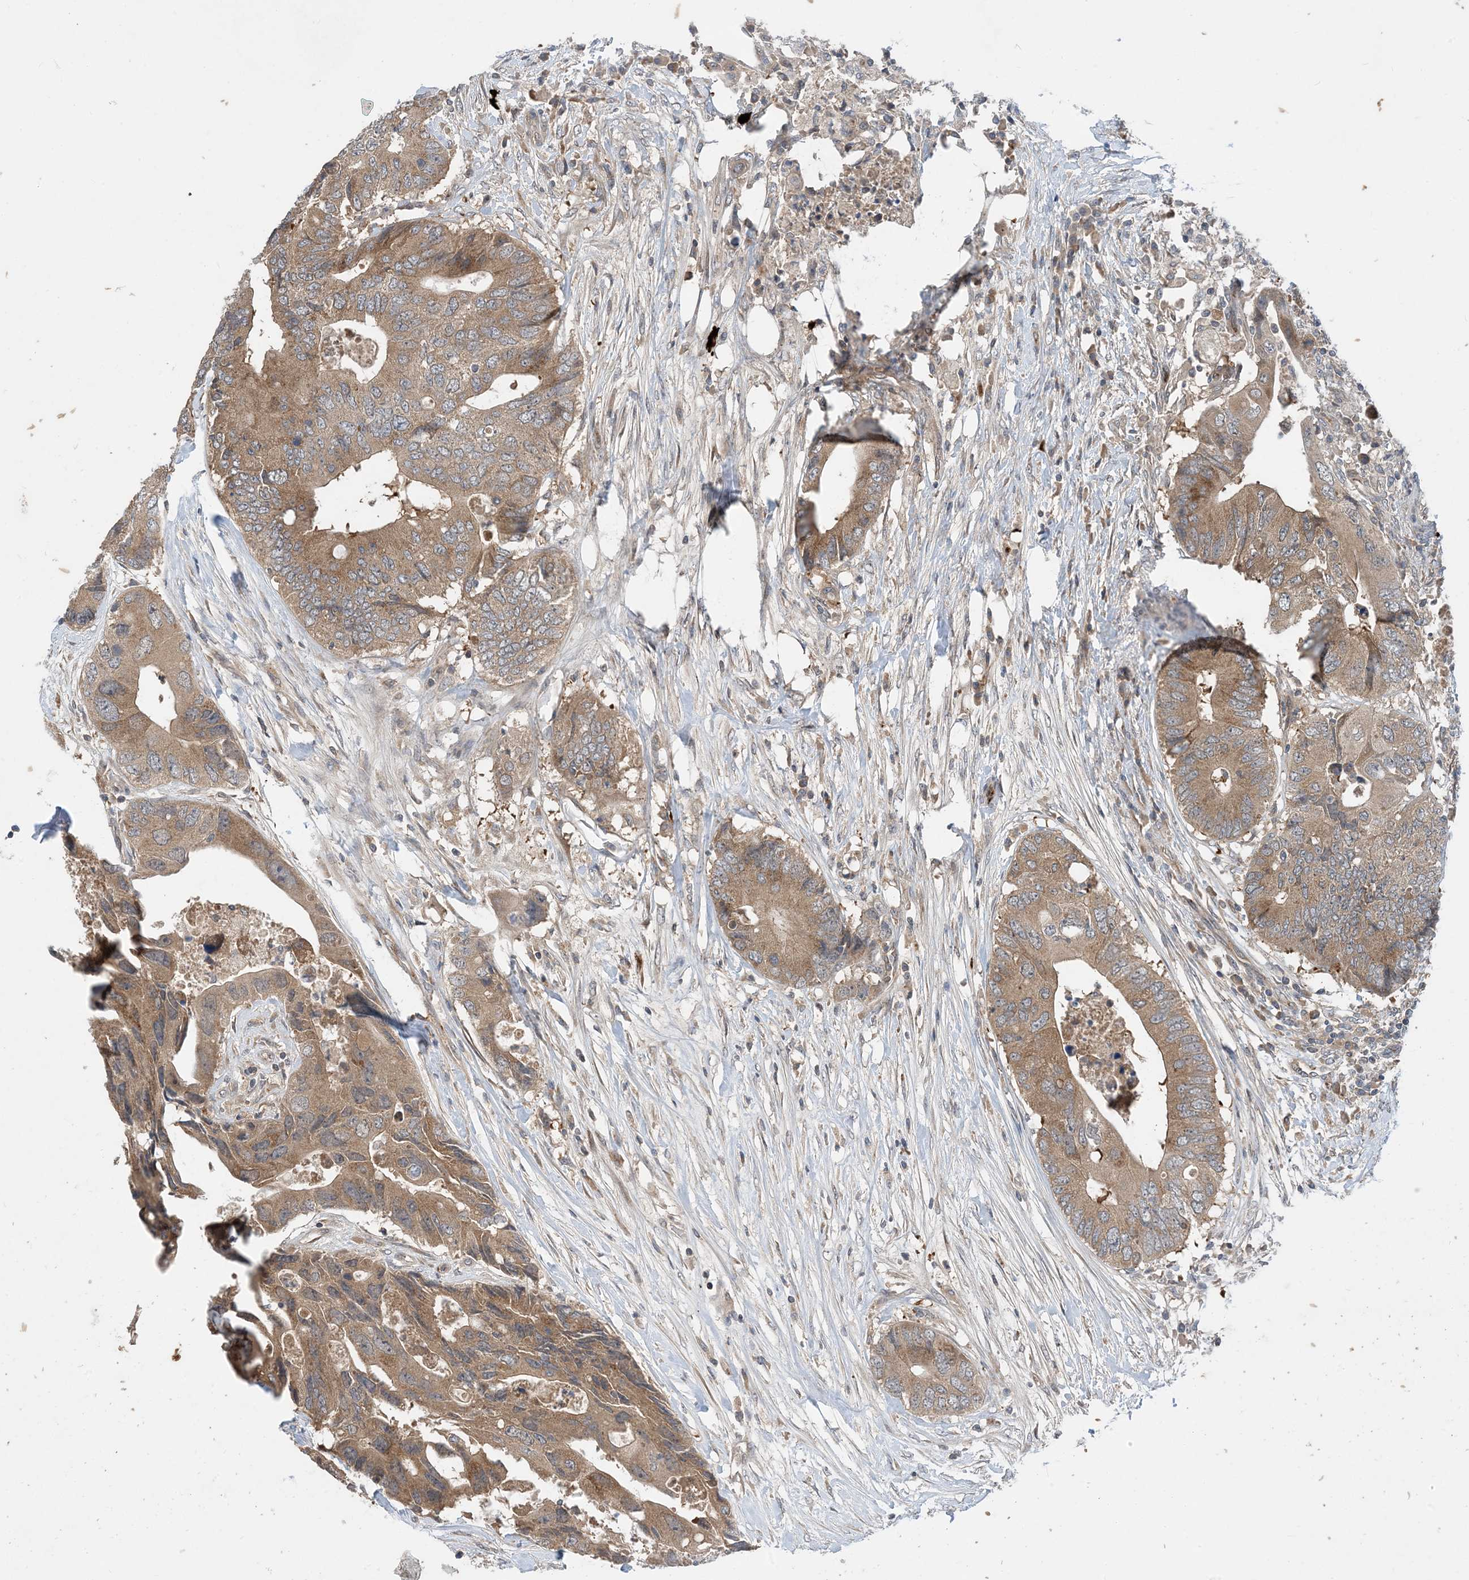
{"staining": {"intensity": "moderate", "quantity": ">75%", "location": "cytoplasmic/membranous"}, "tissue": "colorectal cancer", "cell_type": "Tumor cells", "image_type": "cancer", "snomed": [{"axis": "morphology", "description": "Adenocarcinoma, NOS"}, {"axis": "topography", "description": "Colon"}], "caption": "Colorectal cancer (adenocarcinoma) stained with a protein marker exhibits moderate staining in tumor cells.", "gene": "TINAG", "patient": {"sex": "male", "age": 71}}